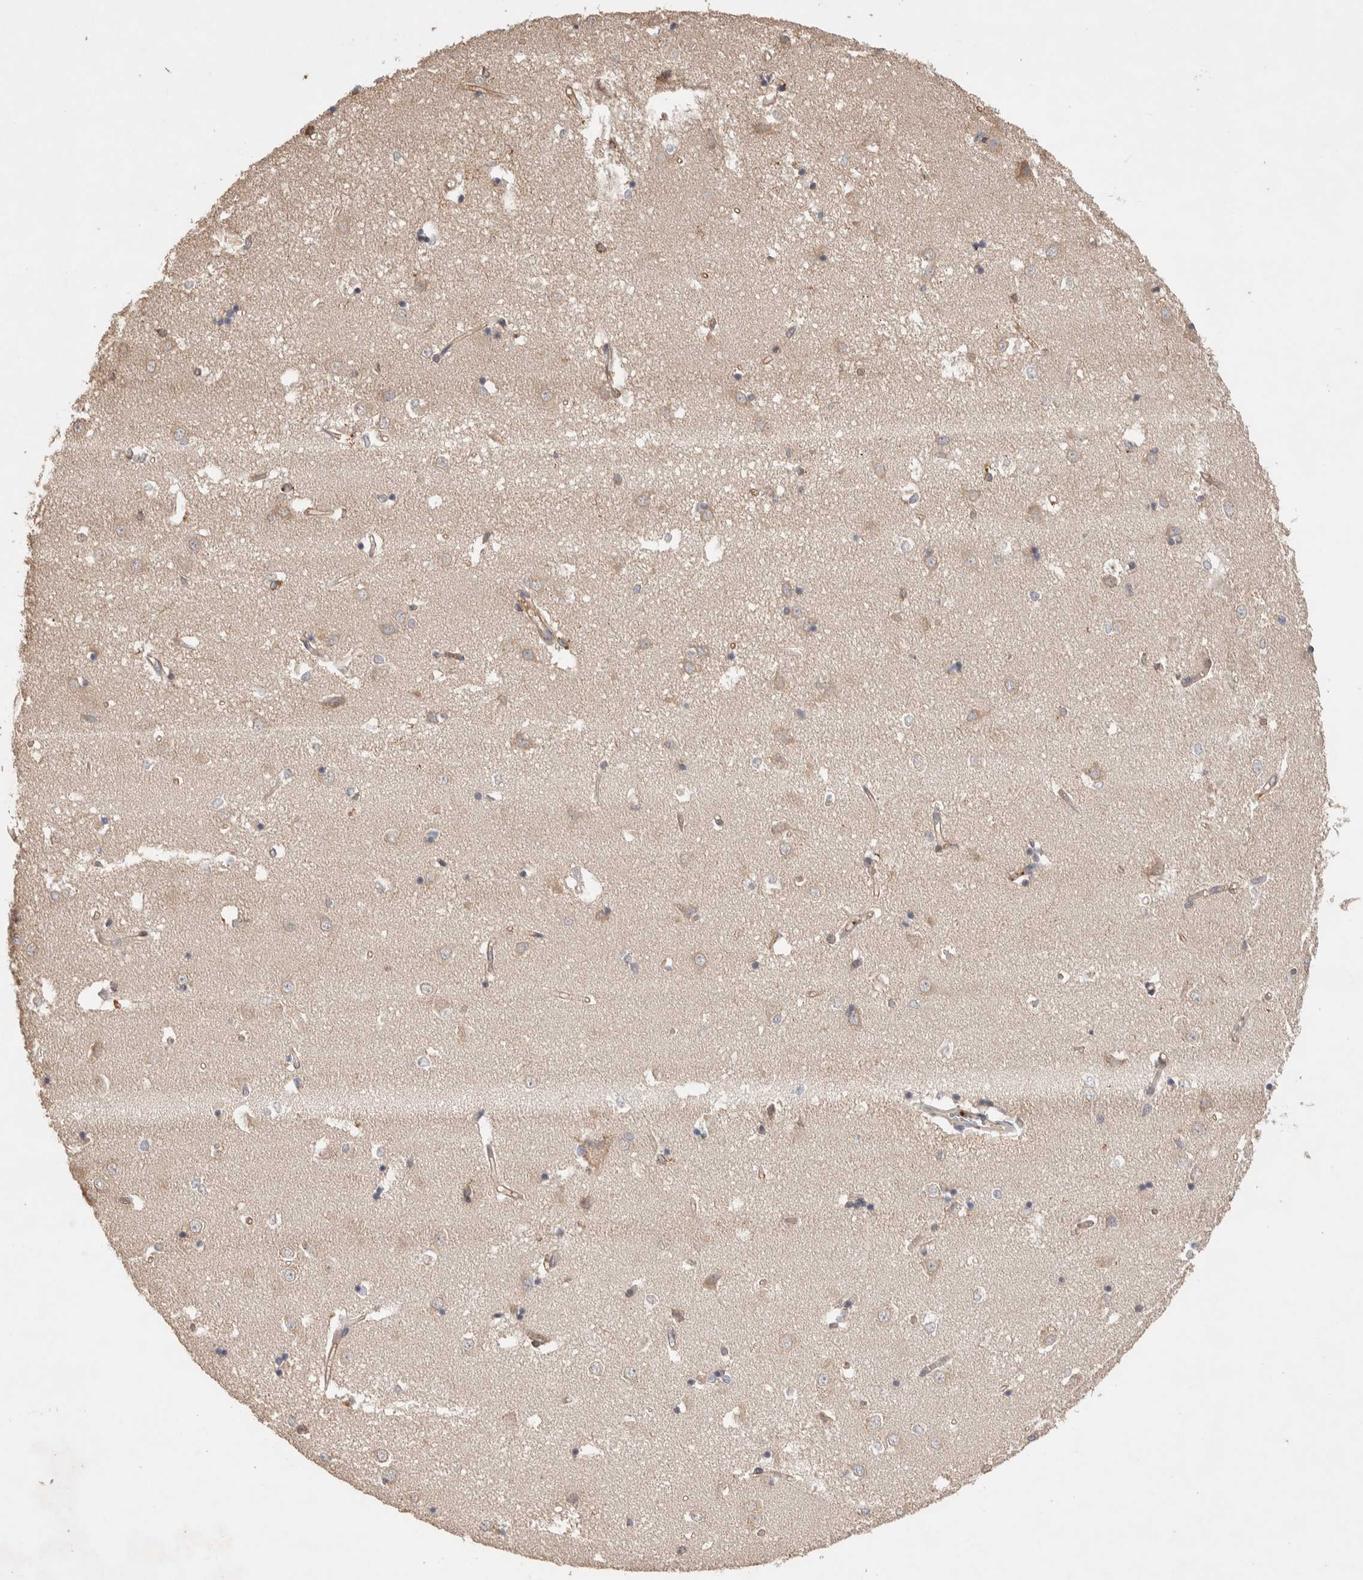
{"staining": {"intensity": "weak", "quantity": "25%-75%", "location": "cytoplasmic/membranous"}, "tissue": "caudate", "cell_type": "Glial cells", "image_type": "normal", "snomed": [{"axis": "morphology", "description": "Normal tissue, NOS"}, {"axis": "topography", "description": "Lateral ventricle wall"}], "caption": "A brown stain labels weak cytoplasmic/membranous staining of a protein in glial cells of normal human caudate.", "gene": "DEPTOR", "patient": {"sex": "male", "age": 45}}